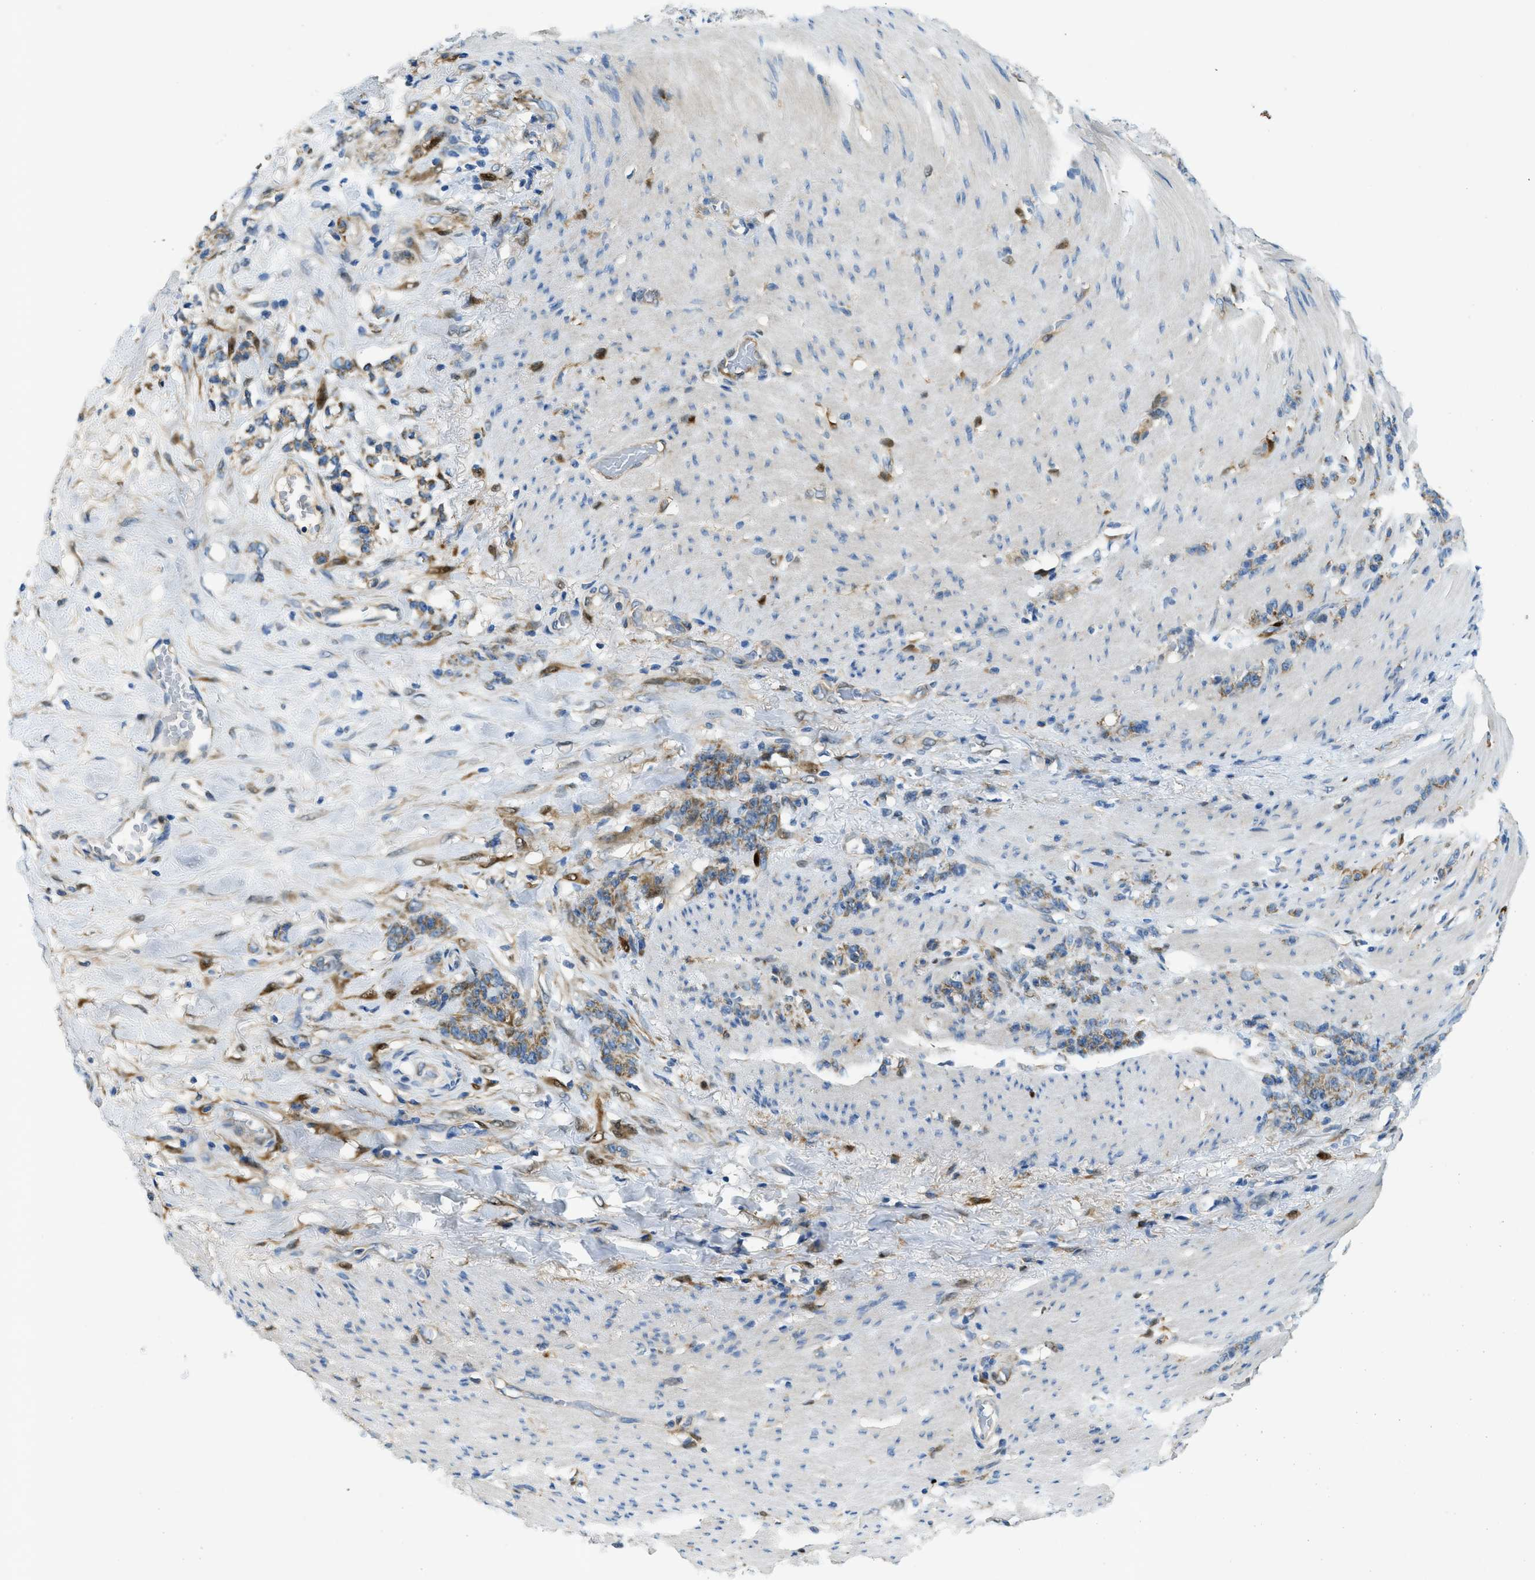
{"staining": {"intensity": "weak", "quantity": ">75%", "location": "cytoplasmic/membranous"}, "tissue": "stomach cancer", "cell_type": "Tumor cells", "image_type": "cancer", "snomed": [{"axis": "morphology", "description": "Adenocarcinoma, NOS"}, {"axis": "topography", "description": "Stomach, lower"}], "caption": "An image showing weak cytoplasmic/membranous positivity in about >75% of tumor cells in stomach cancer, as visualized by brown immunohistochemical staining.", "gene": "CYGB", "patient": {"sex": "male", "age": 88}}